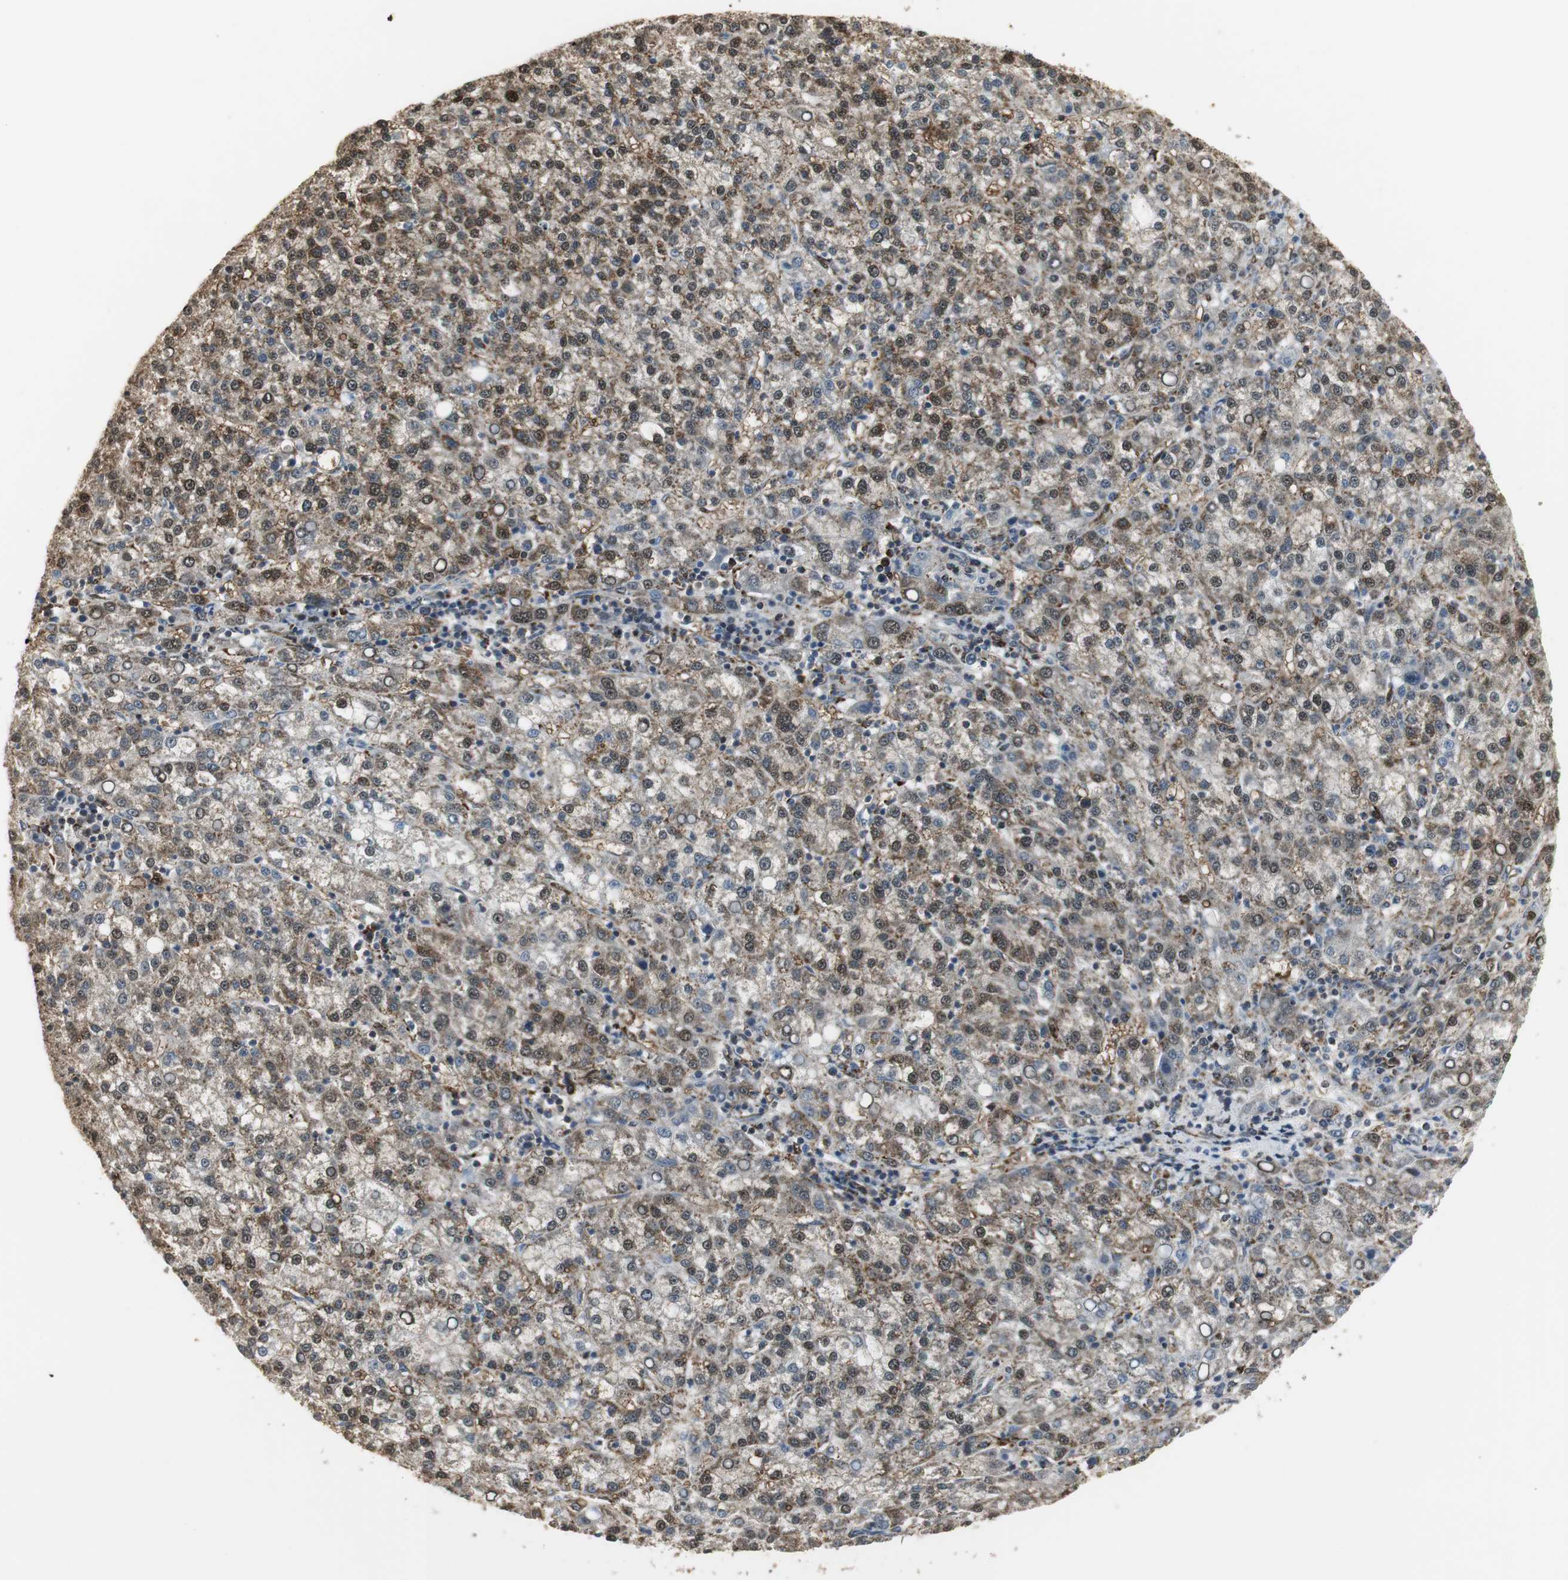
{"staining": {"intensity": "moderate", "quantity": ">75%", "location": "cytoplasmic/membranous,nuclear"}, "tissue": "liver cancer", "cell_type": "Tumor cells", "image_type": "cancer", "snomed": [{"axis": "morphology", "description": "Carcinoma, Hepatocellular, NOS"}, {"axis": "topography", "description": "Liver"}], "caption": "This image shows immunohistochemistry staining of liver cancer, with medium moderate cytoplasmic/membranous and nuclear expression in about >75% of tumor cells.", "gene": "PLIN3", "patient": {"sex": "female", "age": 58}}